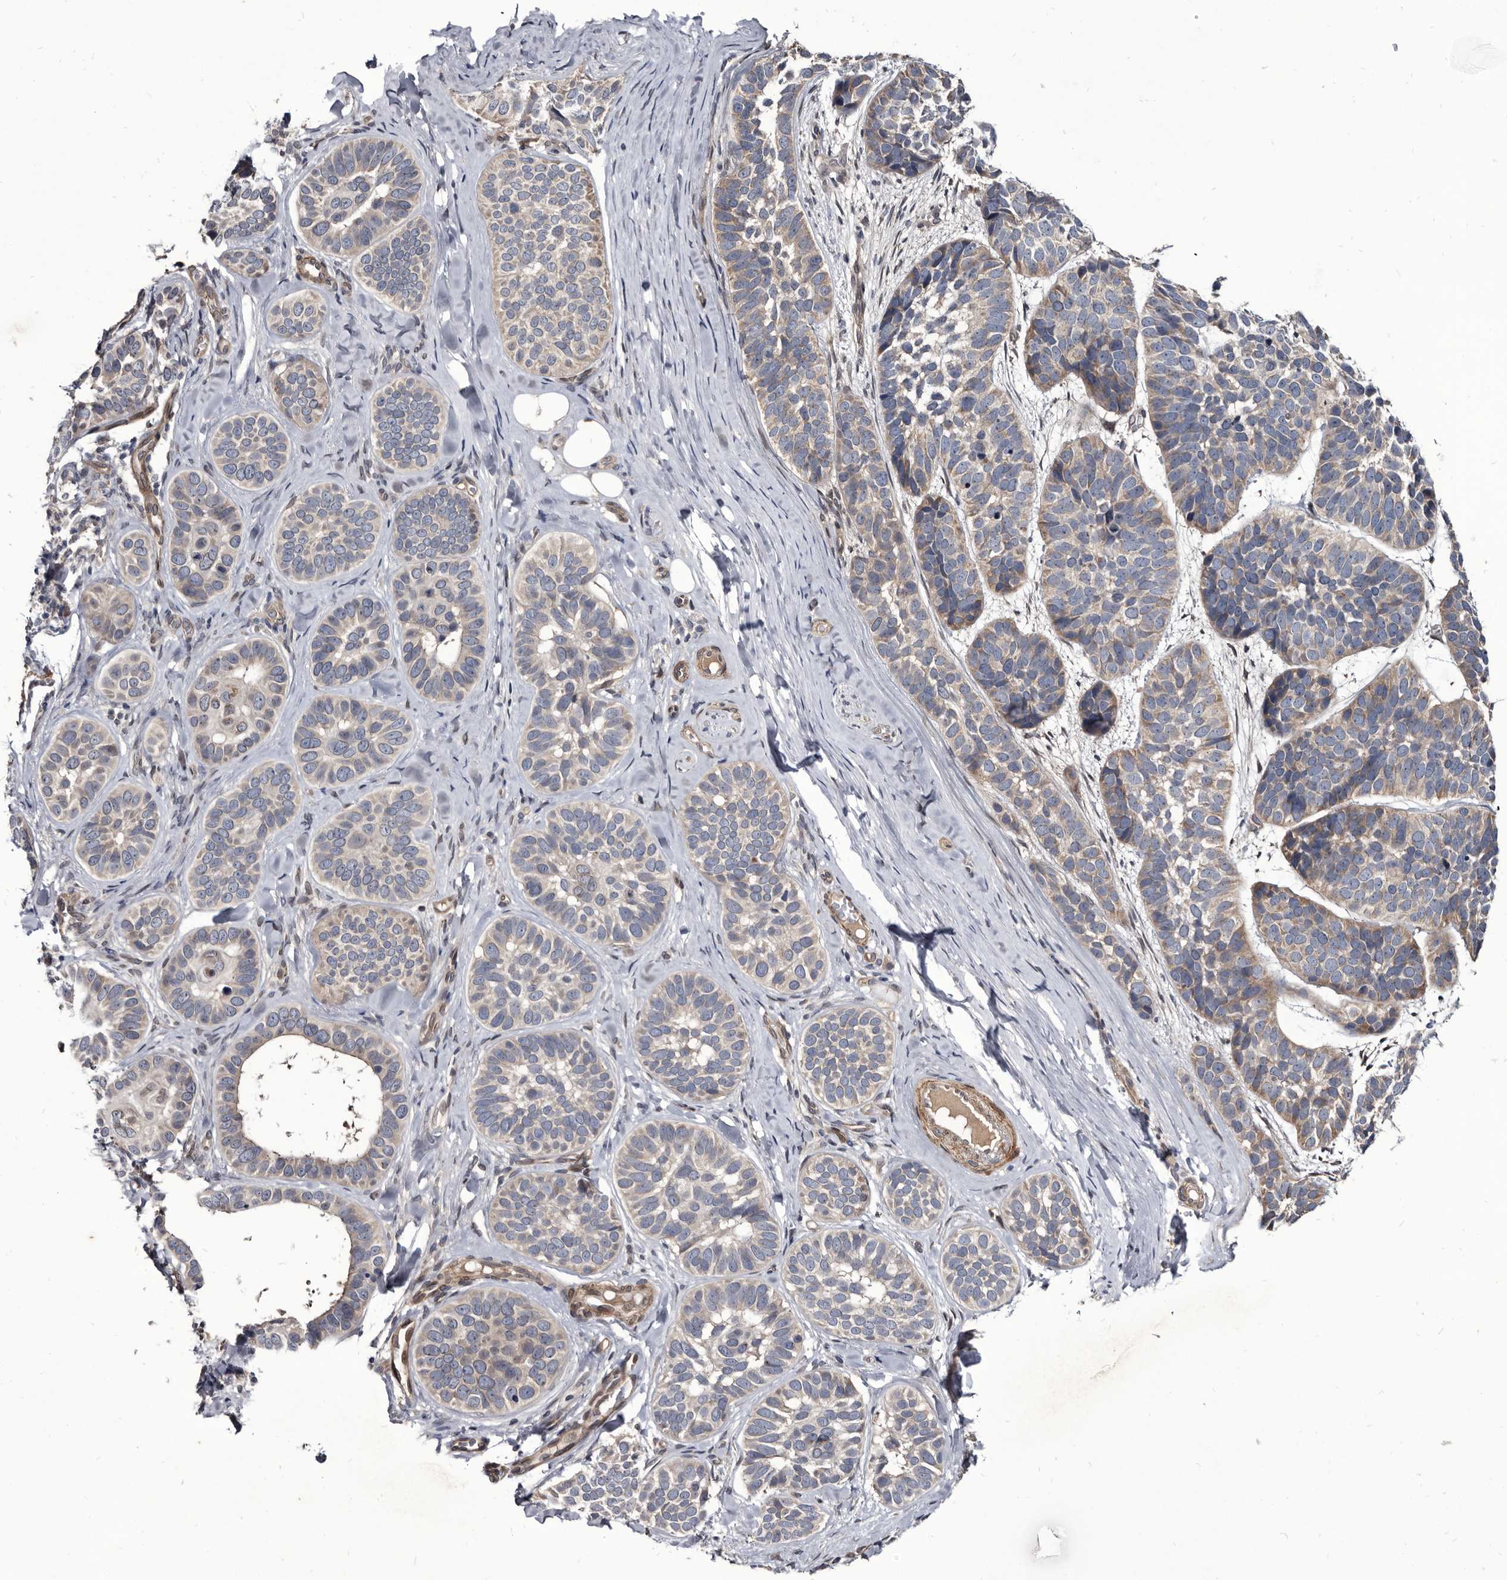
{"staining": {"intensity": "weak", "quantity": "25%-75%", "location": "cytoplasmic/membranous"}, "tissue": "skin cancer", "cell_type": "Tumor cells", "image_type": "cancer", "snomed": [{"axis": "morphology", "description": "Basal cell carcinoma"}, {"axis": "topography", "description": "Skin"}], "caption": "This photomicrograph shows IHC staining of human skin basal cell carcinoma, with low weak cytoplasmic/membranous staining in approximately 25%-75% of tumor cells.", "gene": "PROM1", "patient": {"sex": "male", "age": 62}}